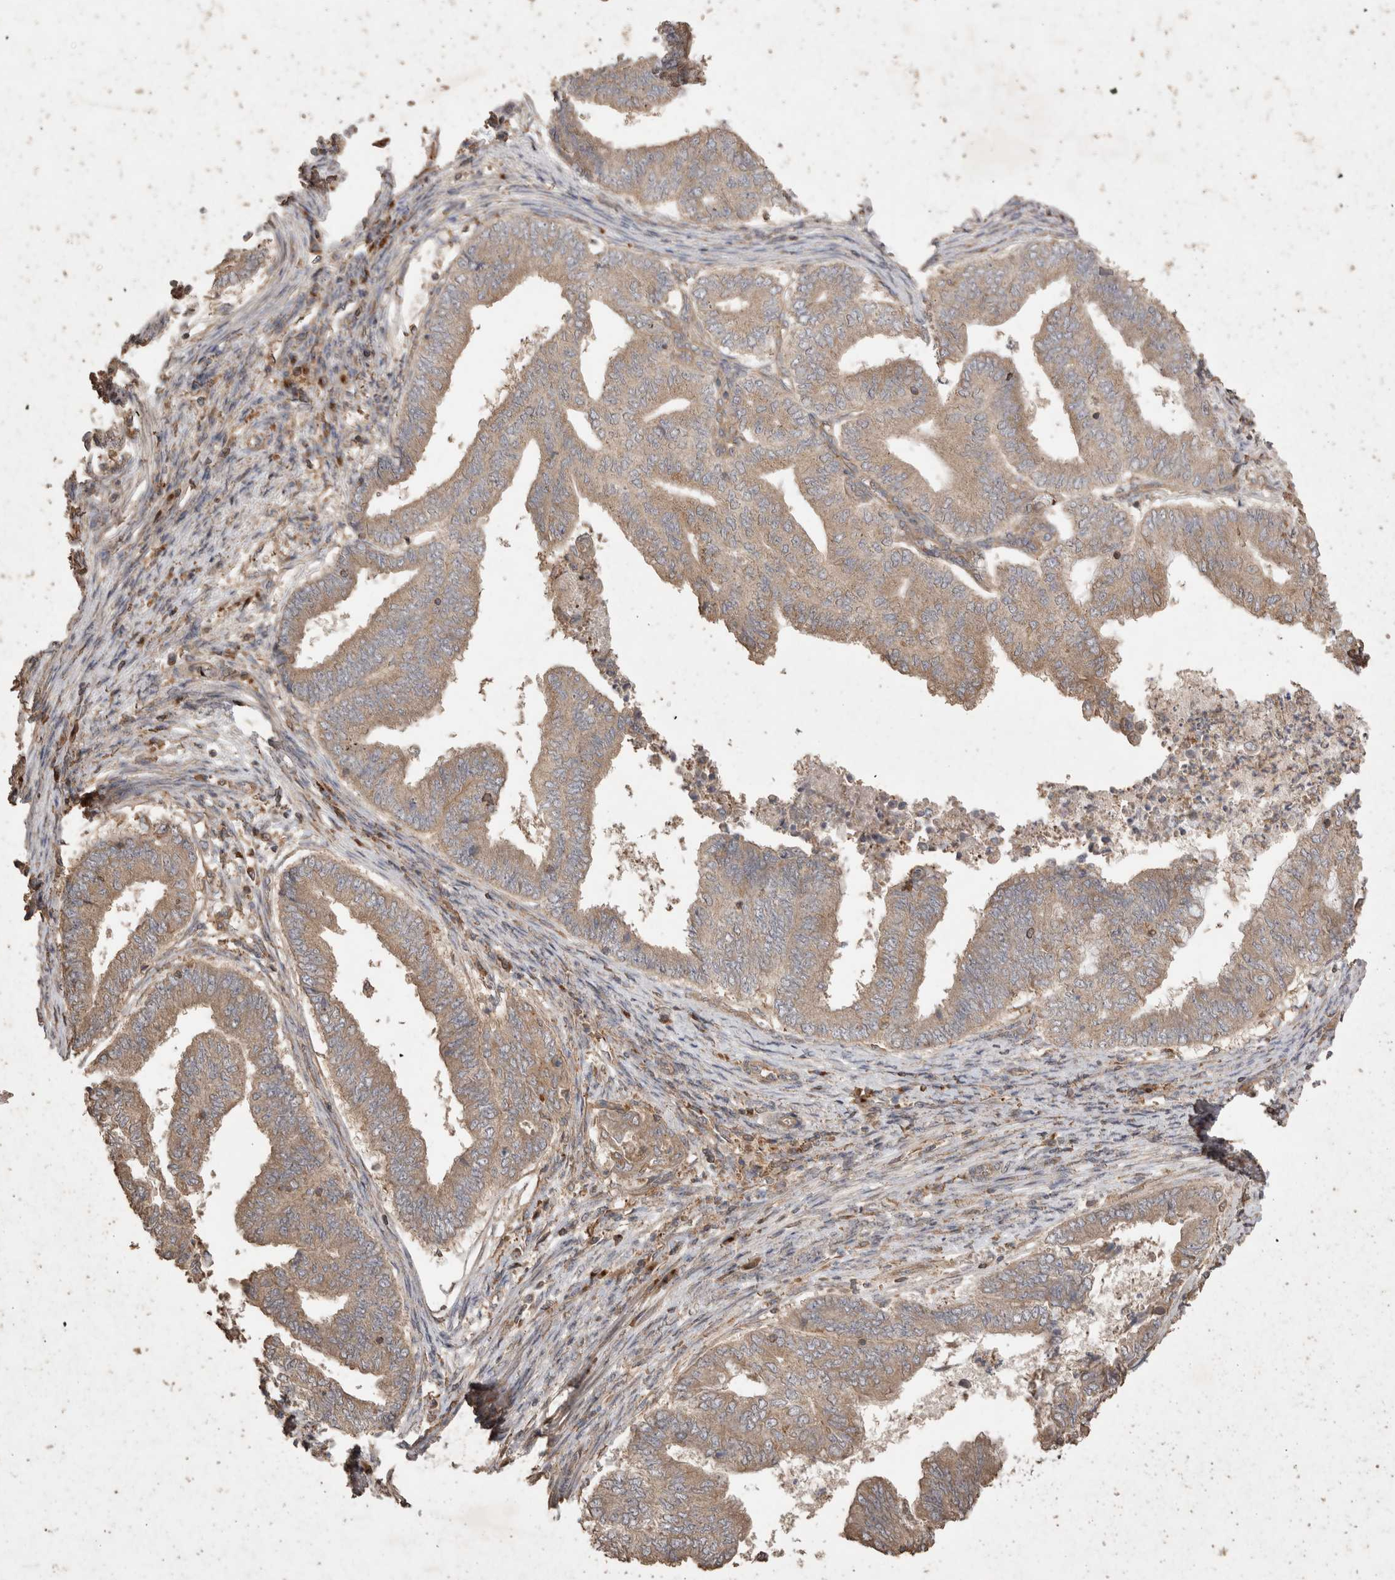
{"staining": {"intensity": "weak", "quantity": ">75%", "location": "cytoplasmic/membranous"}, "tissue": "endometrial cancer", "cell_type": "Tumor cells", "image_type": "cancer", "snomed": [{"axis": "morphology", "description": "Polyp, NOS"}, {"axis": "morphology", "description": "Adenocarcinoma, NOS"}, {"axis": "morphology", "description": "Adenoma, NOS"}, {"axis": "topography", "description": "Endometrium"}], "caption": "Weak cytoplasmic/membranous staining is seen in about >75% of tumor cells in adenoma (endometrial).", "gene": "SNX31", "patient": {"sex": "female", "age": 79}}